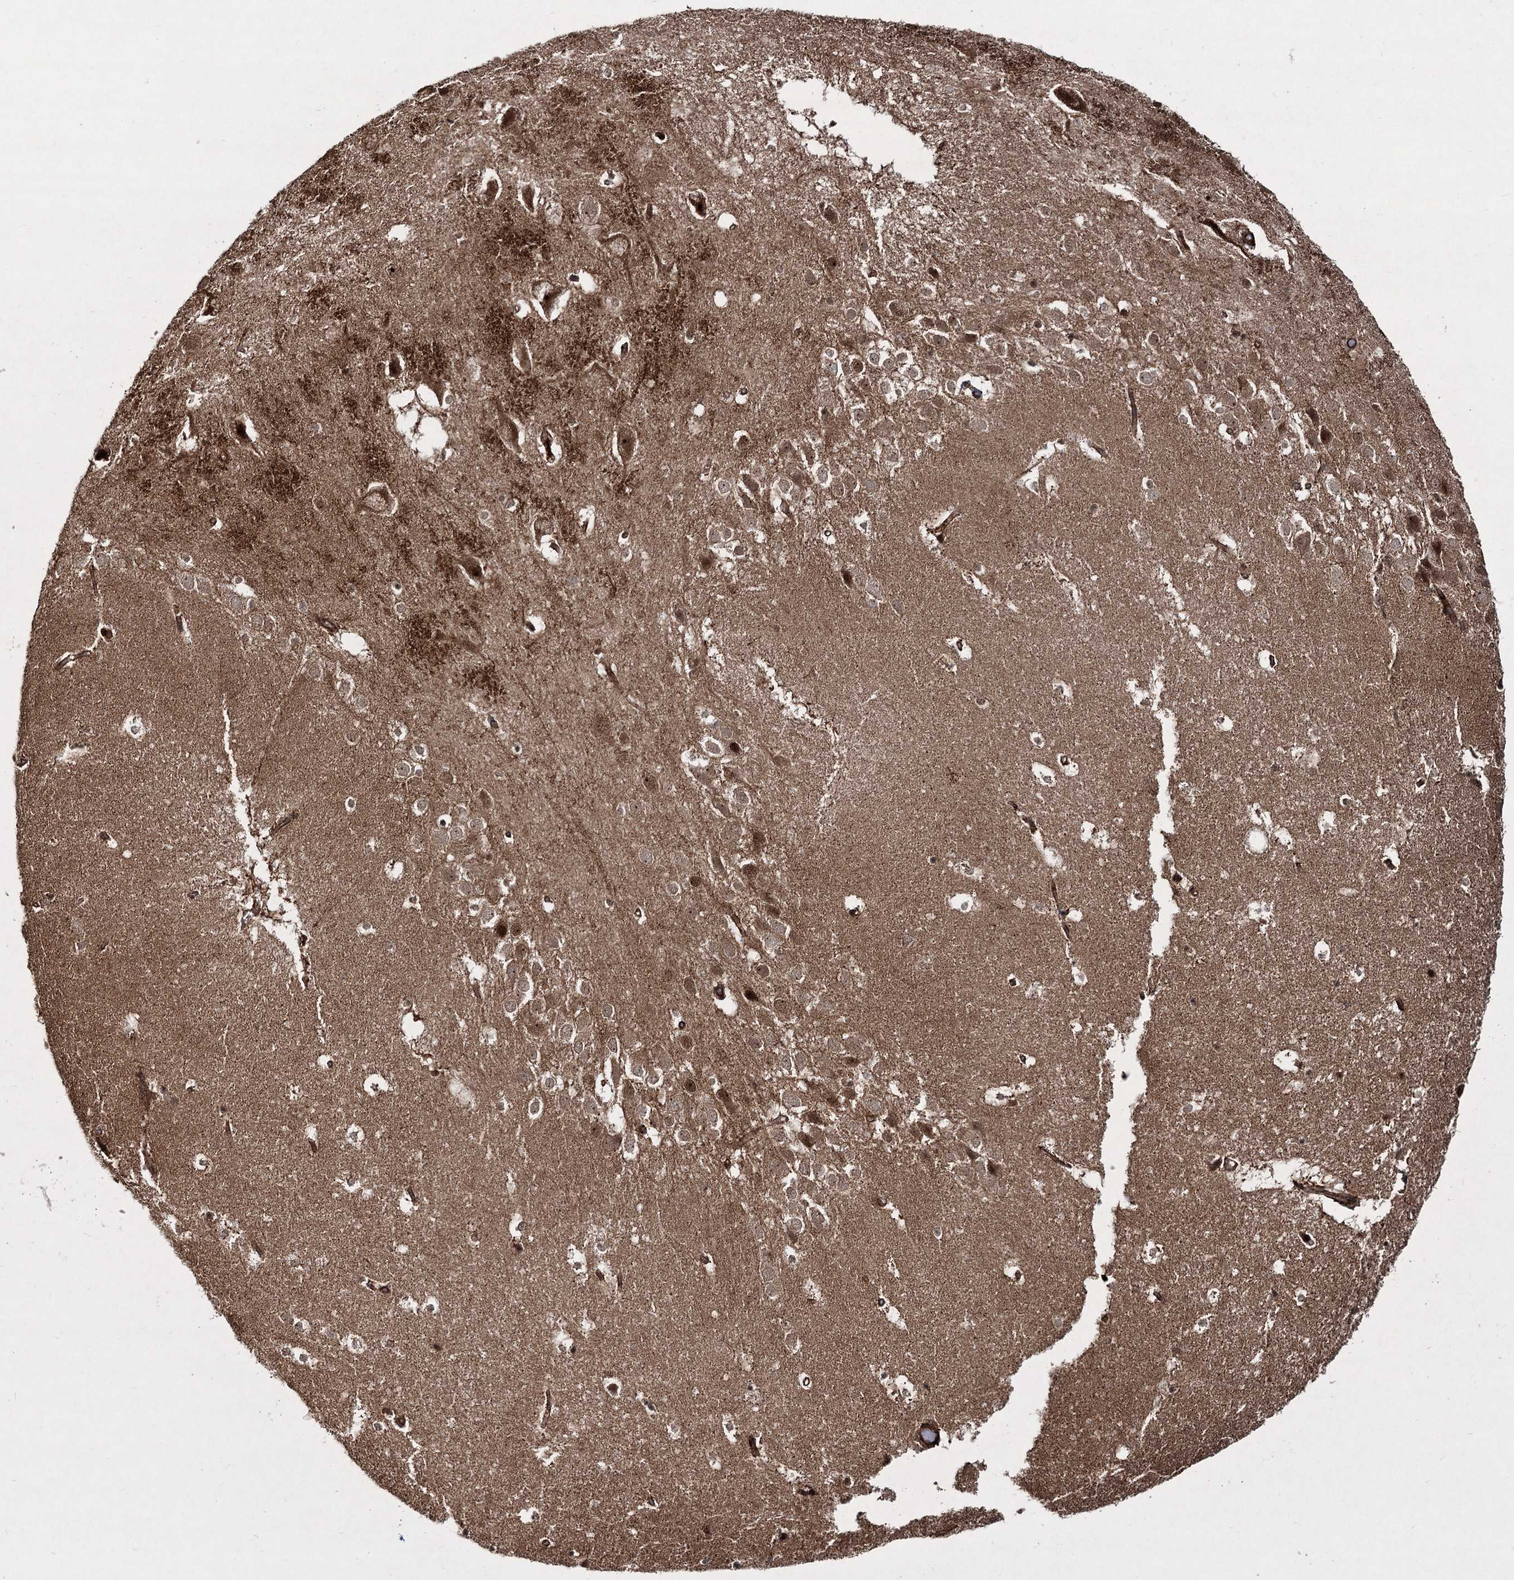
{"staining": {"intensity": "moderate", "quantity": ">75%", "location": "cytoplasmic/membranous,nuclear"}, "tissue": "hippocampus", "cell_type": "Glial cells", "image_type": "normal", "snomed": [{"axis": "morphology", "description": "Normal tissue, NOS"}, {"axis": "topography", "description": "Hippocampus"}], "caption": "Immunohistochemical staining of normal hippocampus displays moderate cytoplasmic/membranous,nuclear protein staining in approximately >75% of glial cells.", "gene": "SERINC5", "patient": {"sex": "female", "age": 52}}